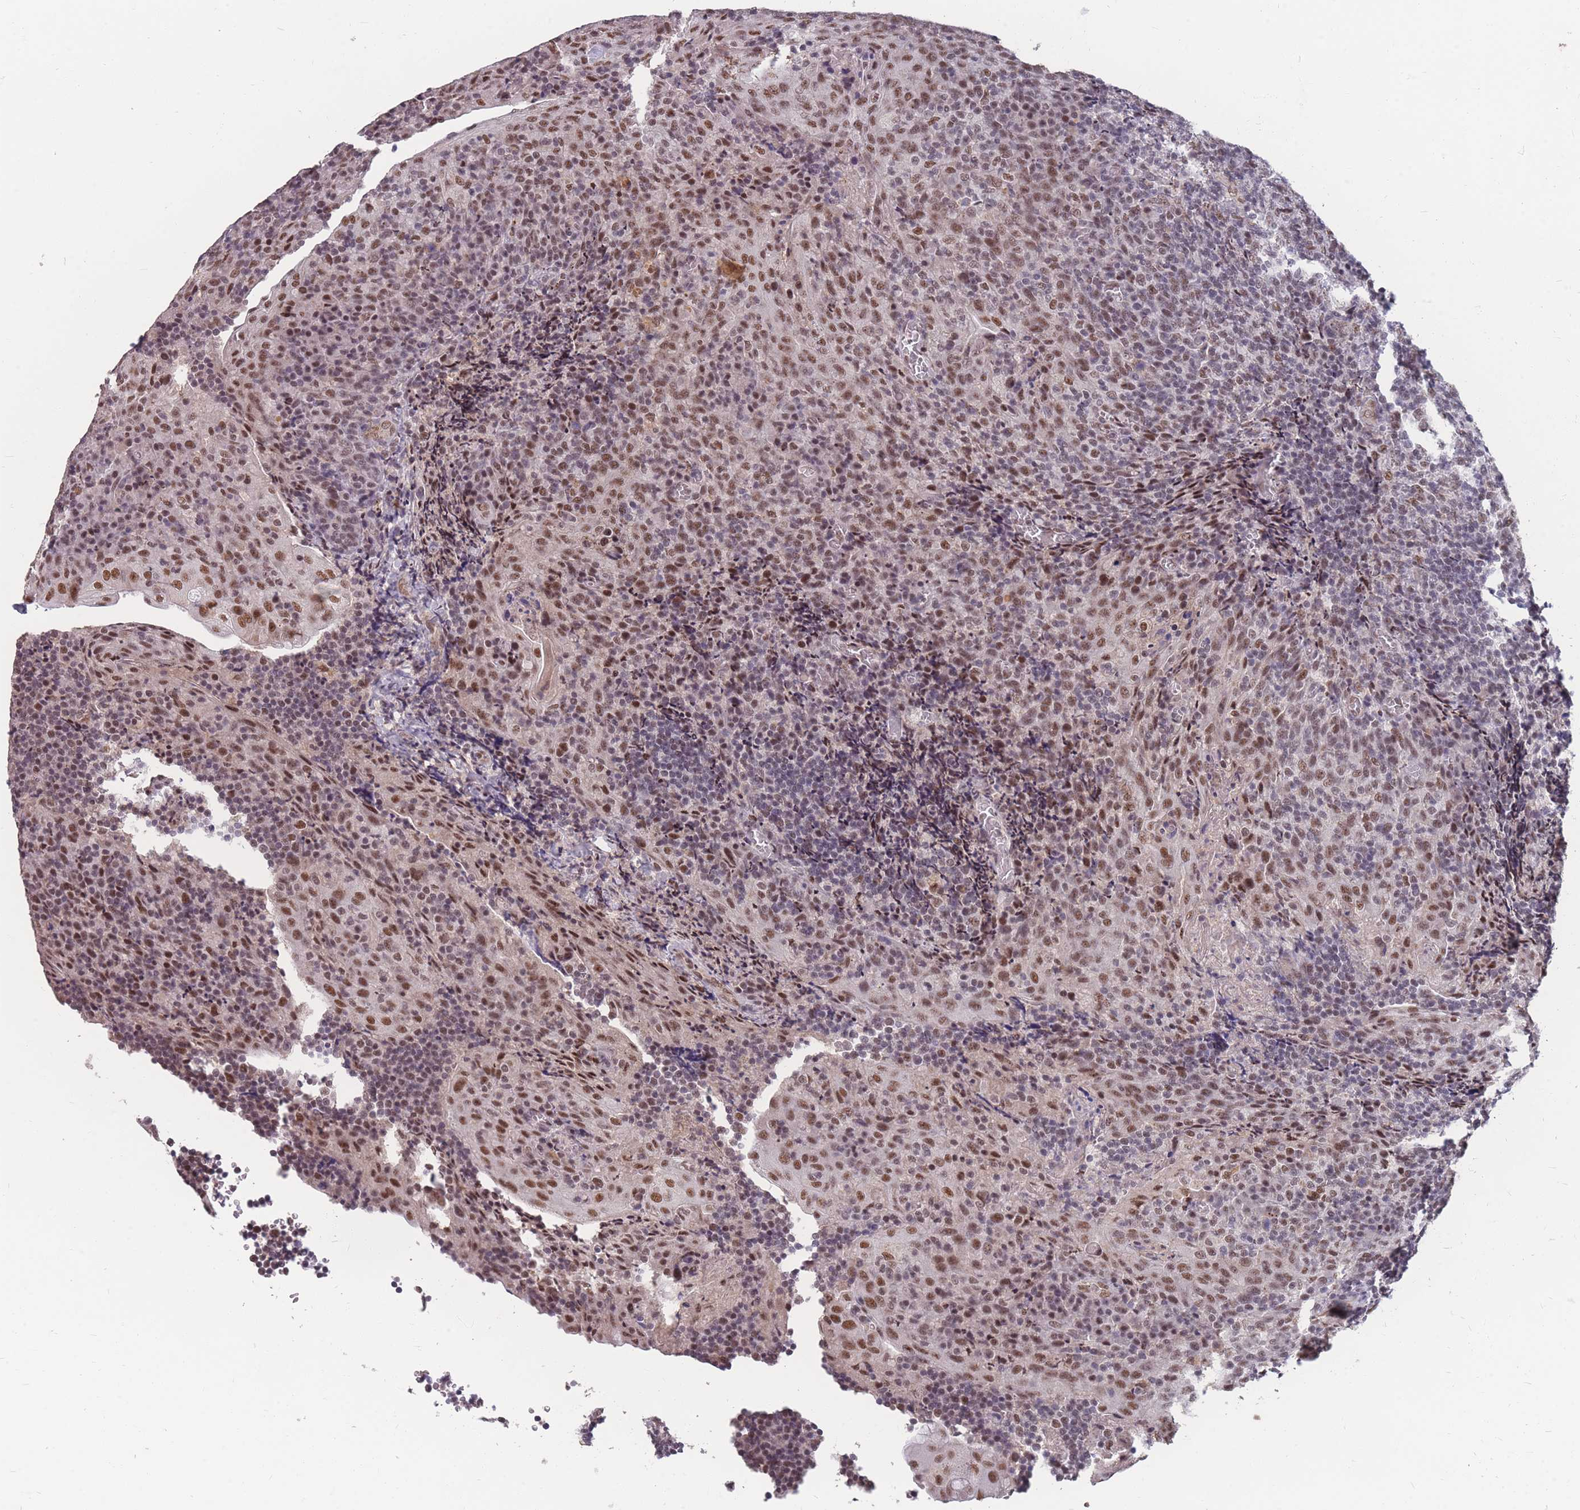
{"staining": {"intensity": "moderate", "quantity": ">75%", "location": "nuclear"}, "tissue": "tonsil", "cell_type": "Germinal center cells", "image_type": "normal", "snomed": [{"axis": "morphology", "description": "Normal tissue, NOS"}, {"axis": "topography", "description": "Tonsil"}], "caption": "This is a micrograph of immunohistochemistry (IHC) staining of normal tonsil, which shows moderate positivity in the nuclear of germinal center cells.", "gene": "SNRPA1", "patient": {"sex": "male", "age": 17}}